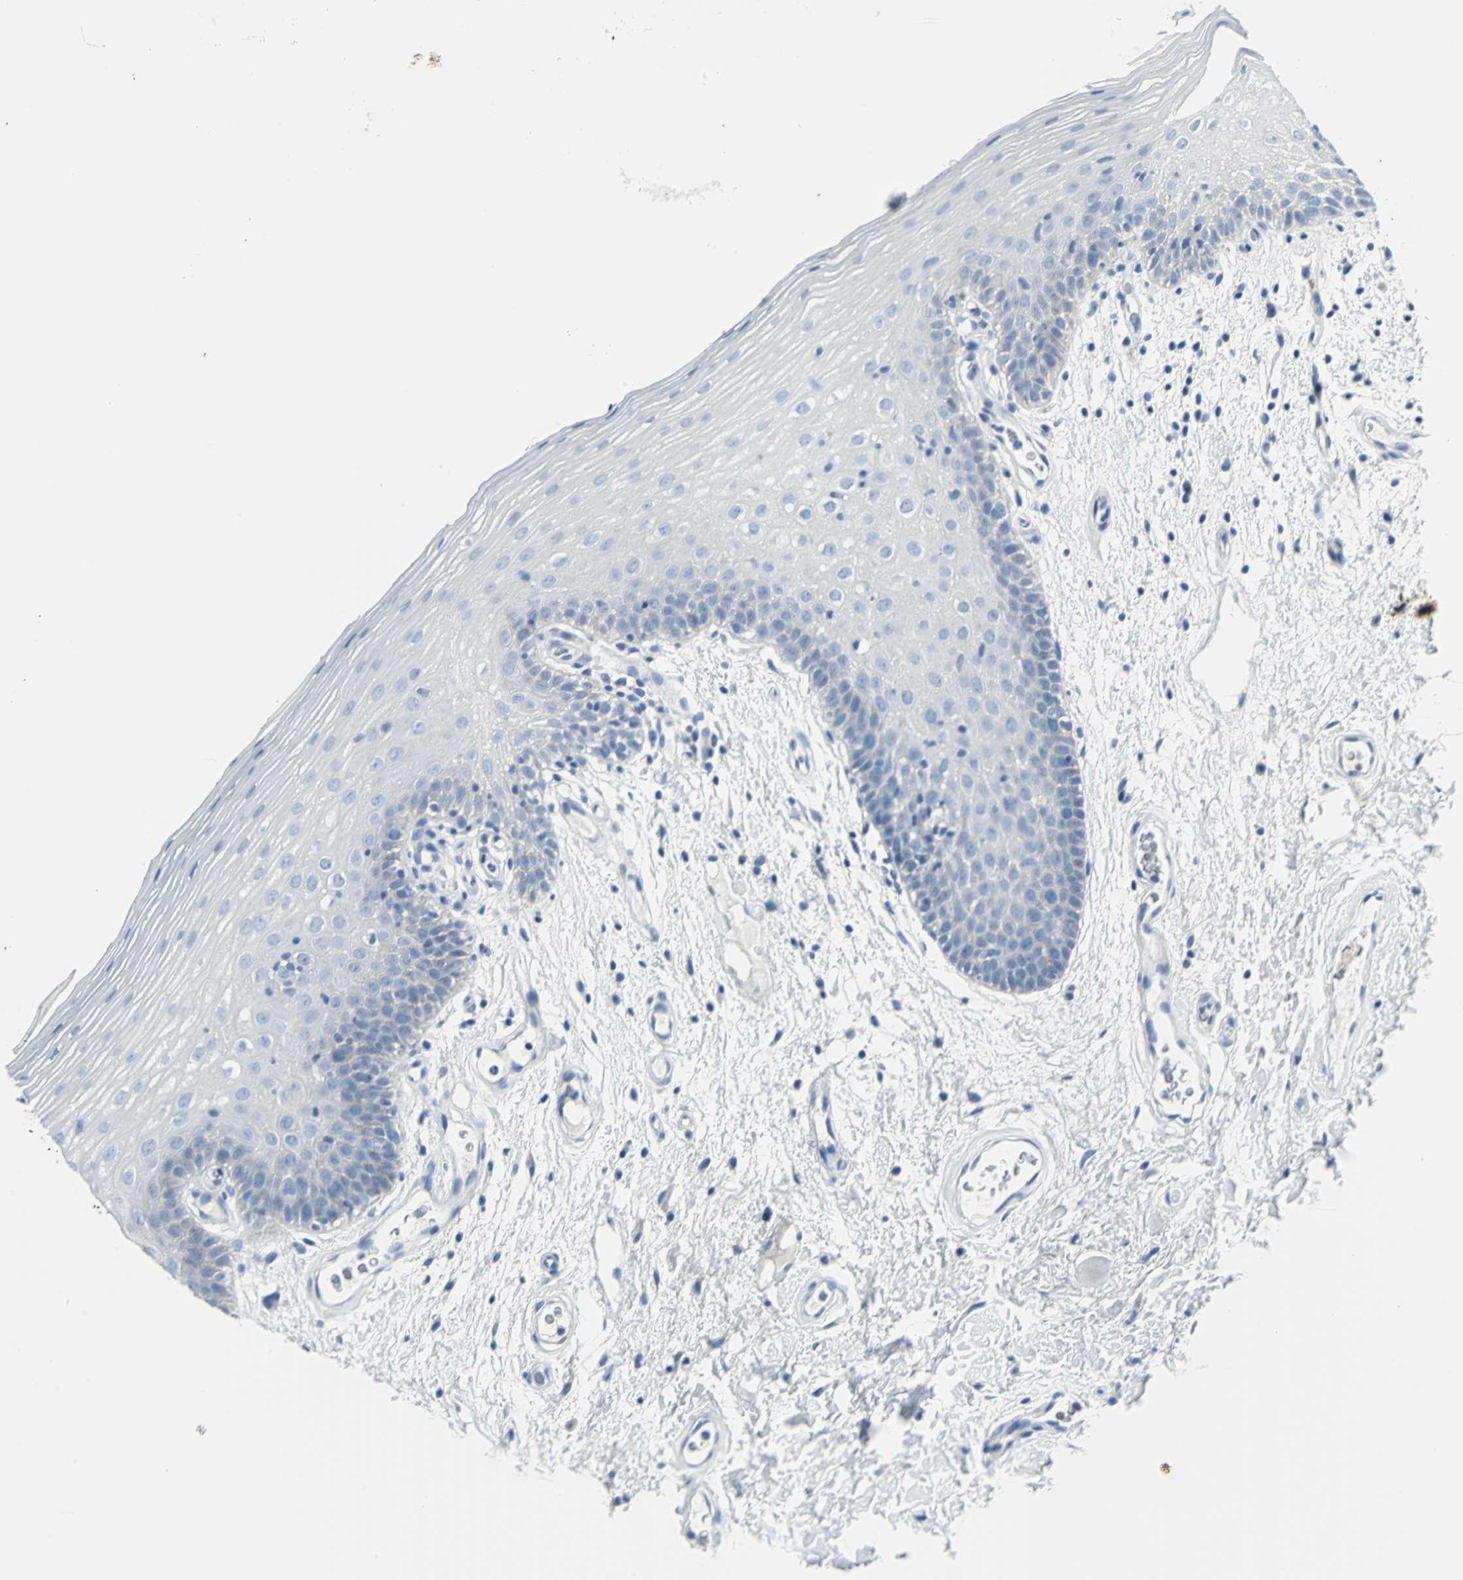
{"staining": {"intensity": "negative", "quantity": "none", "location": "none"}, "tissue": "oral mucosa", "cell_type": "Squamous epithelial cells", "image_type": "normal", "snomed": [{"axis": "morphology", "description": "Normal tissue, NOS"}, {"axis": "morphology", "description": "Squamous cell carcinoma, NOS"}, {"axis": "topography", "description": "Skeletal muscle"}, {"axis": "topography", "description": "Oral tissue"}, {"axis": "topography", "description": "Head-Neck"}], "caption": "An immunohistochemistry (IHC) micrograph of benign oral mucosa is shown. There is no staining in squamous epithelial cells of oral mucosa.", "gene": "DNAI2", "patient": {"sex": "male", "age": 71}}